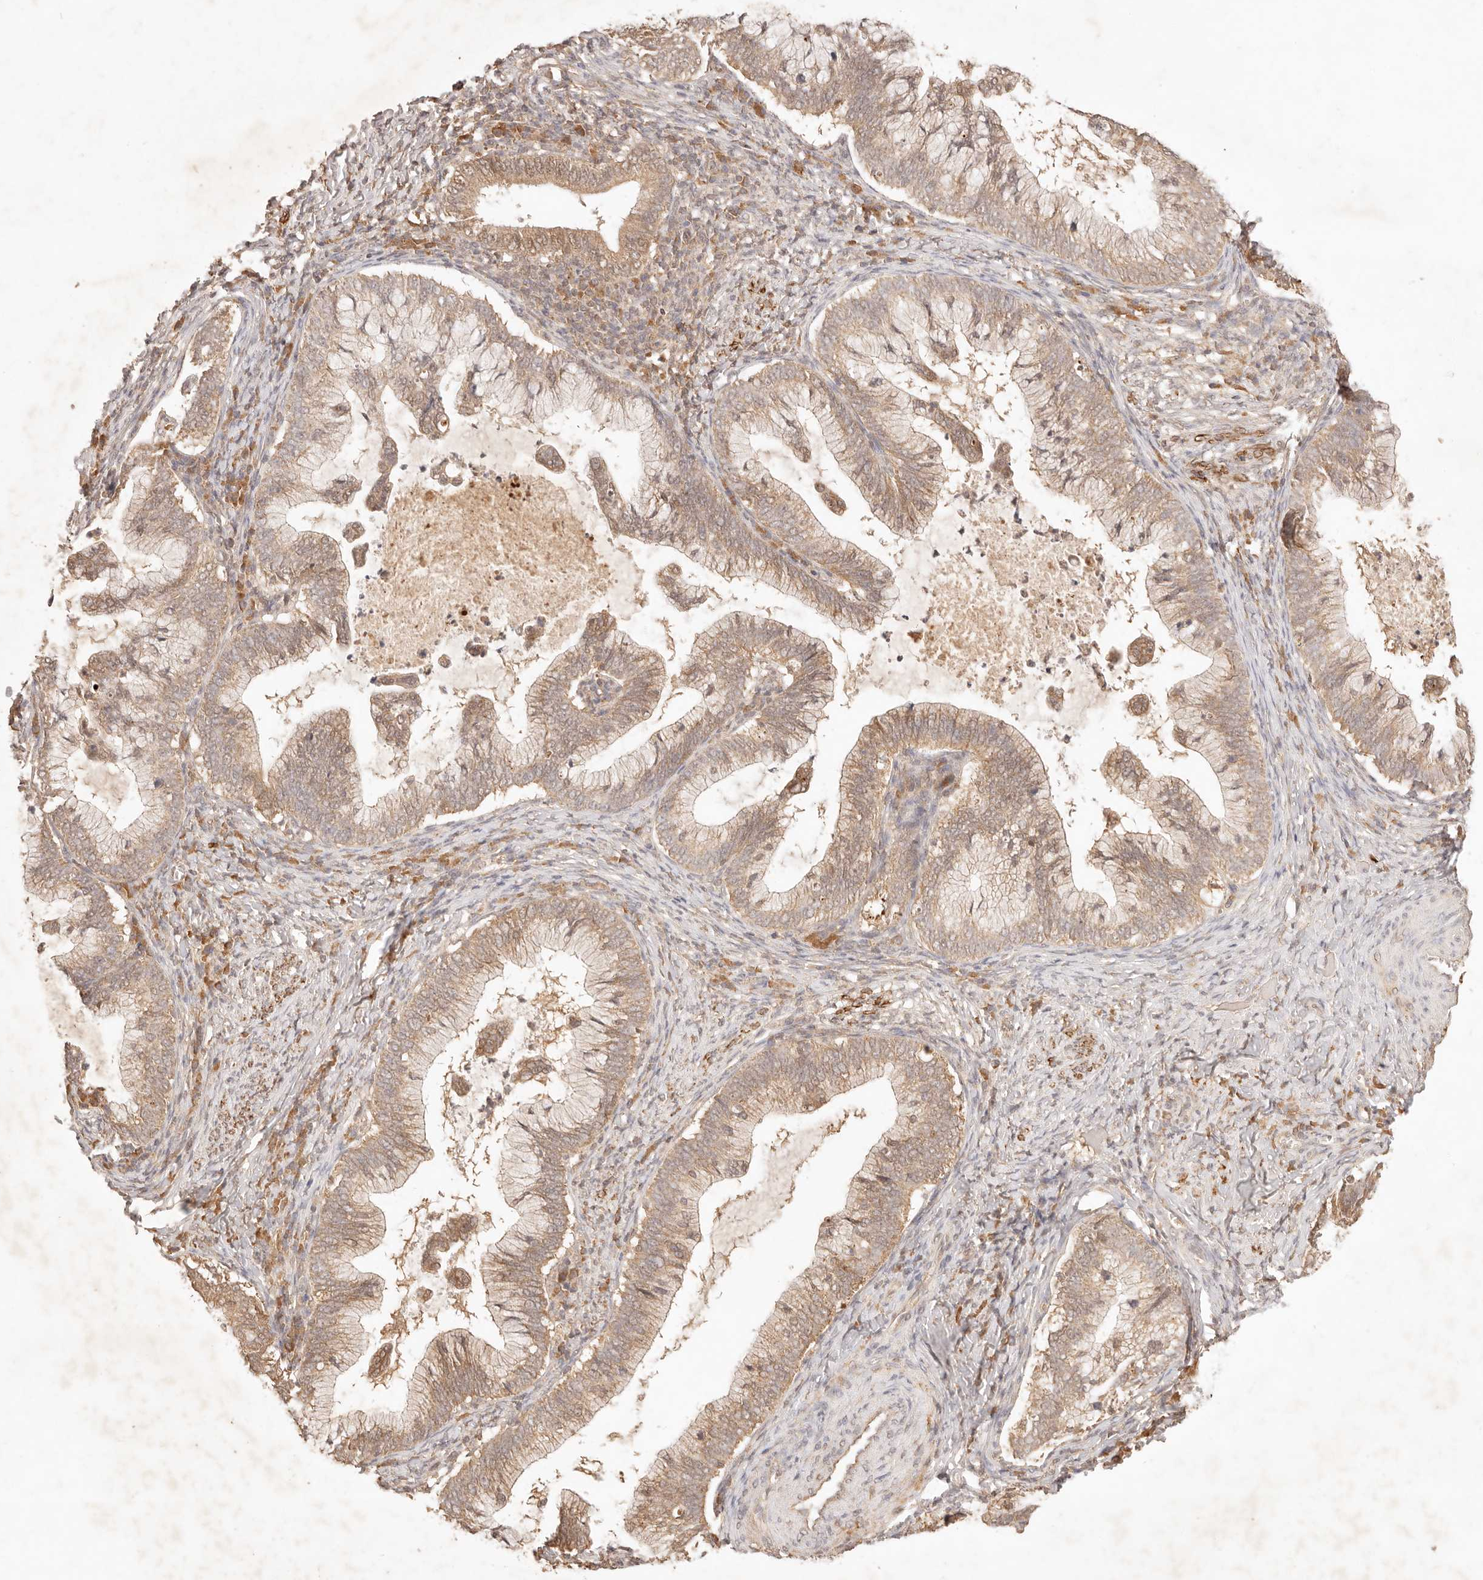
{"staining": {"intensity": "moderate", "quantity": ">75%", "location": "cytoplasmic/membranous"}, "tissue": "cervical cancer", "cell_type": "Tumor cells", "image_type": "cancer", "snomed": [{"axis": "morphology", "description": "Adenocarcinoma, NOS"}, {"axis": "topography", "description": "Cervix"}], "caption": "Immunohistochemistry of adenocarcinoma (cervical) demonstrates medium levels of moderate cytoplasmic/membranous staining in about >75% of tumor cells. (IHC, brightfield microscopy, high magnification).", "gene": "TRIM11", "patient": {"sex": "female", "age": 36}}